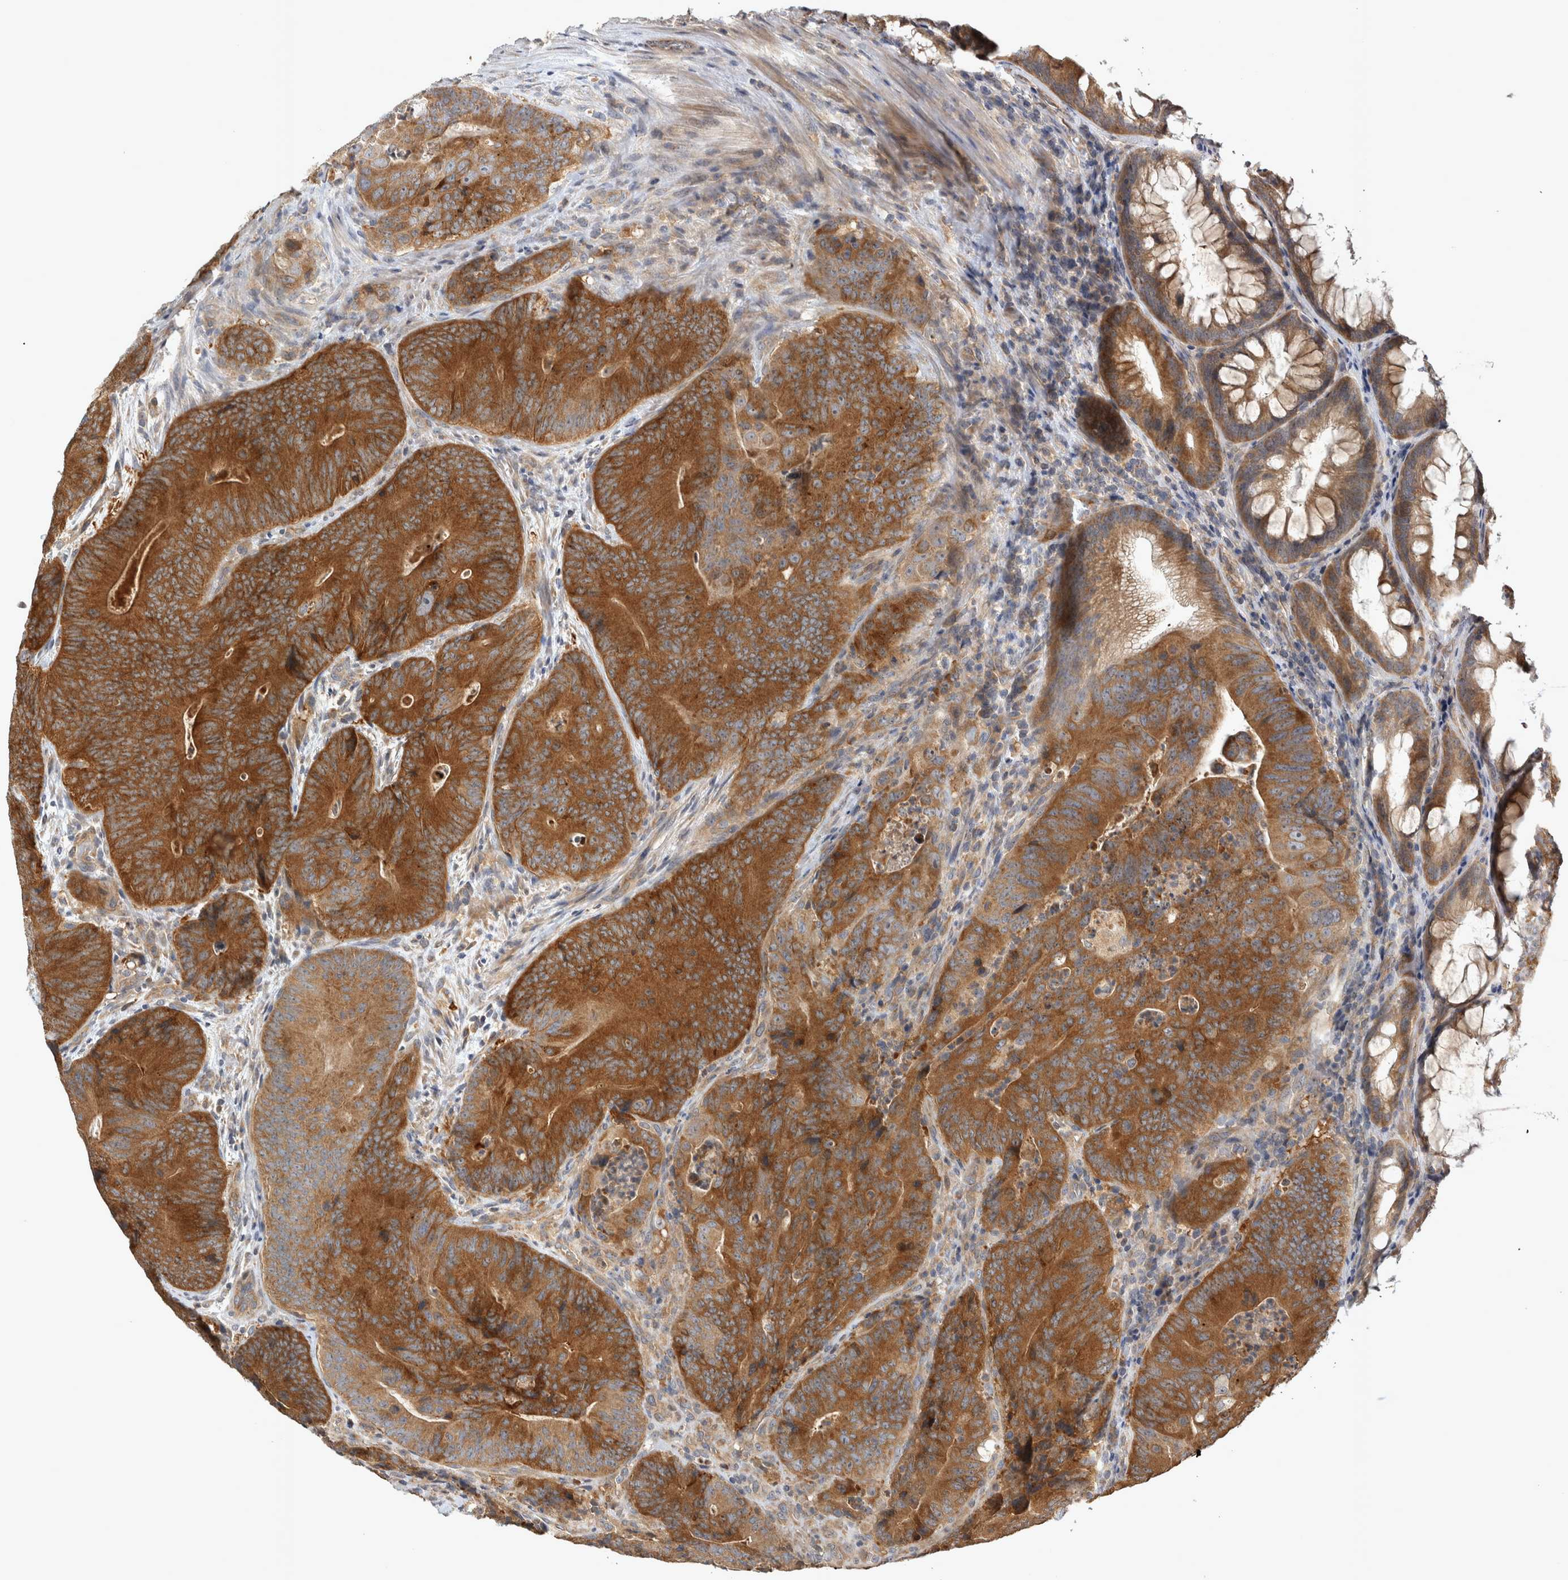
{"staining": {"intensity": "strong", "quantity": ">75%", "location": "cytoplasmic/membranous"}, "tissue": "colorectal cancer", "cell_type": "Tumor cells", "image_type": "cancer", "snomed": [{"axis": "morphology", "description": "Normal tissue, NOS"}, {"axis": "topography", "description": "Colon"}], "caption": "Colorectal cancer tissue shows strong cytoplasmic/membranous positivity in approximately >75% of tumor cells", "gene": "TRMT61B", "patient": {"sex": "female", "age": 82}}